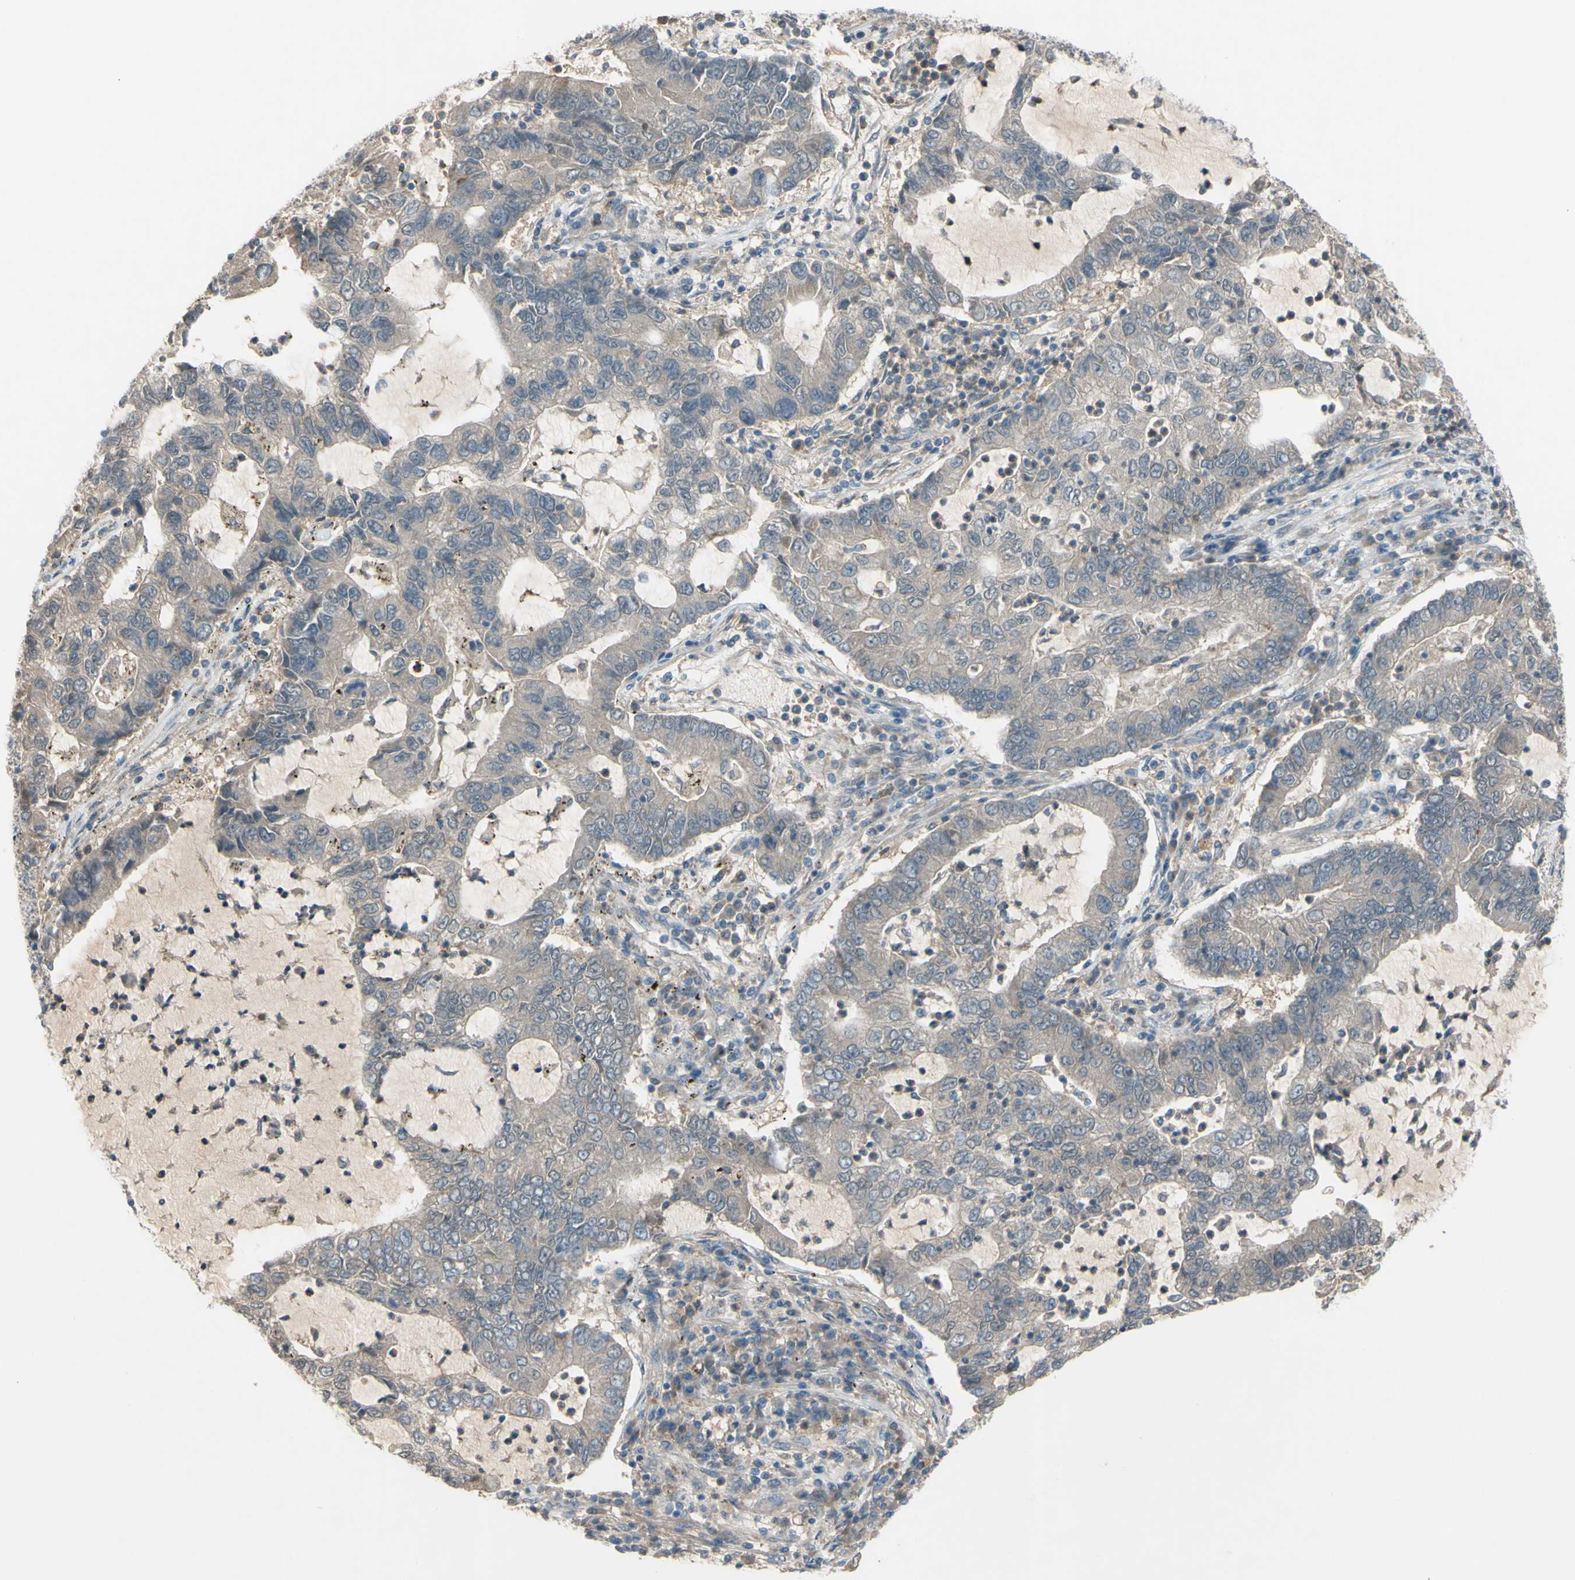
{"staining": {"intensity": "weak", "quantity": ">75%", "location": "cytoplasmic/membranous"}, "tissue": "lung cancer", "cell_type": "Tumor cells", "image_type": "cancer", "snomed": [{"axis": "morphology", "description": "Adenocarcinoma, NOS"}, {"axis": "topography", "description": "Lung"}], "caption": "Human lung cancer (adenocarcinoma) stained with a brown dye reveals weak cytoplasmic/membranous positive positivity in about >75% of tumor cells.", "gene": "AFP", "patient": {"sex": "female", "age": 51}}